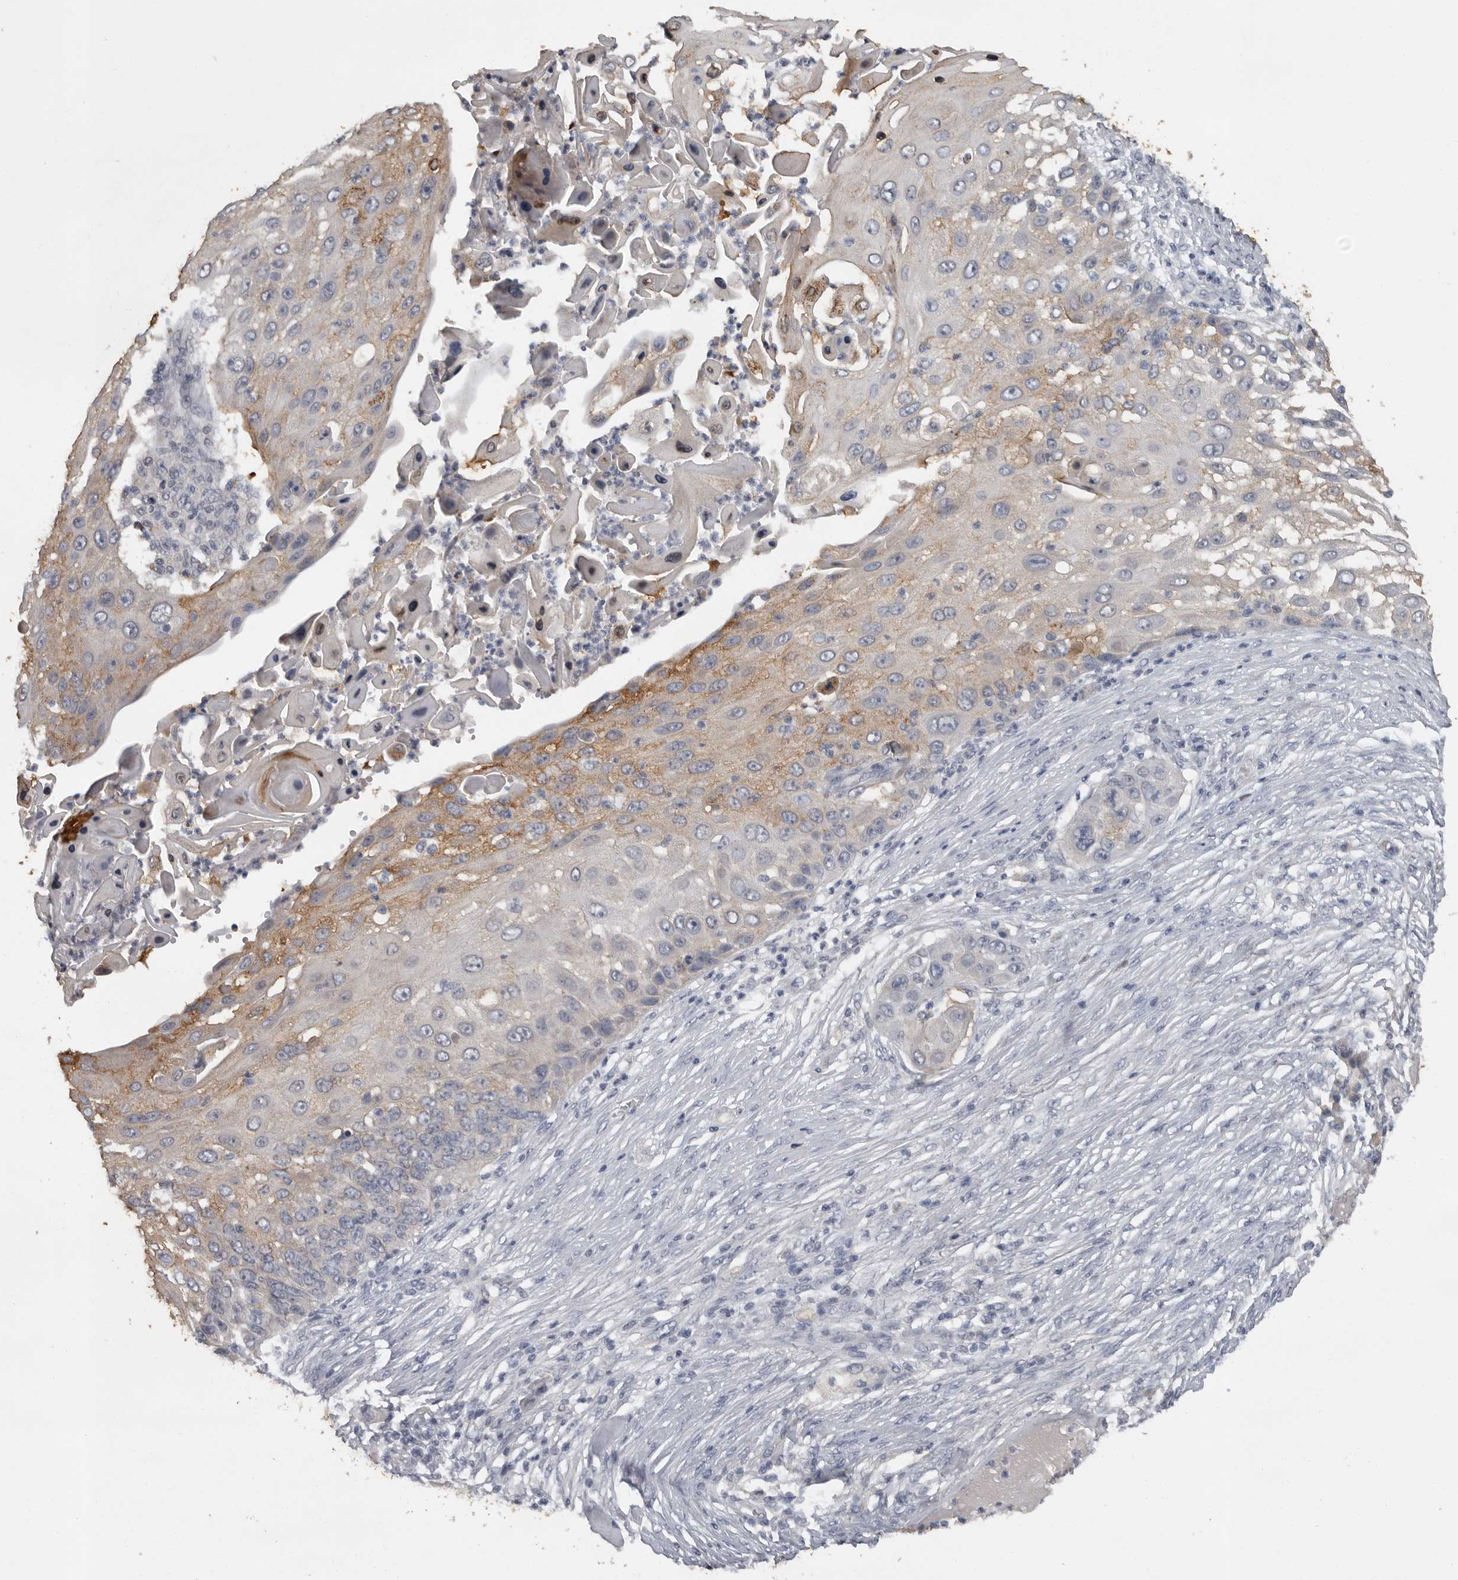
{"staining": {"intensity": "weak", "quantity": "<25%", "location": "cytoplasmic/membranous"}, "tissue": "skin cancer", "cell_type": "Tumor cells", "image_type": "cancer", "snomed": [{"axis": "morphology", "description": "Squamous cell carcinoma, NOS"}, {"axis": "topography", "description": "Skin"}], "caption": "Tumor cells are negative for brown protein staining in skin cancer. Brightfield microscopy of IHC stained with DAB (brown) and hematoxylin (blue), captured at high magnification.", "gene": "MTF1", "patient": {"sex": "female", "age": 44}}